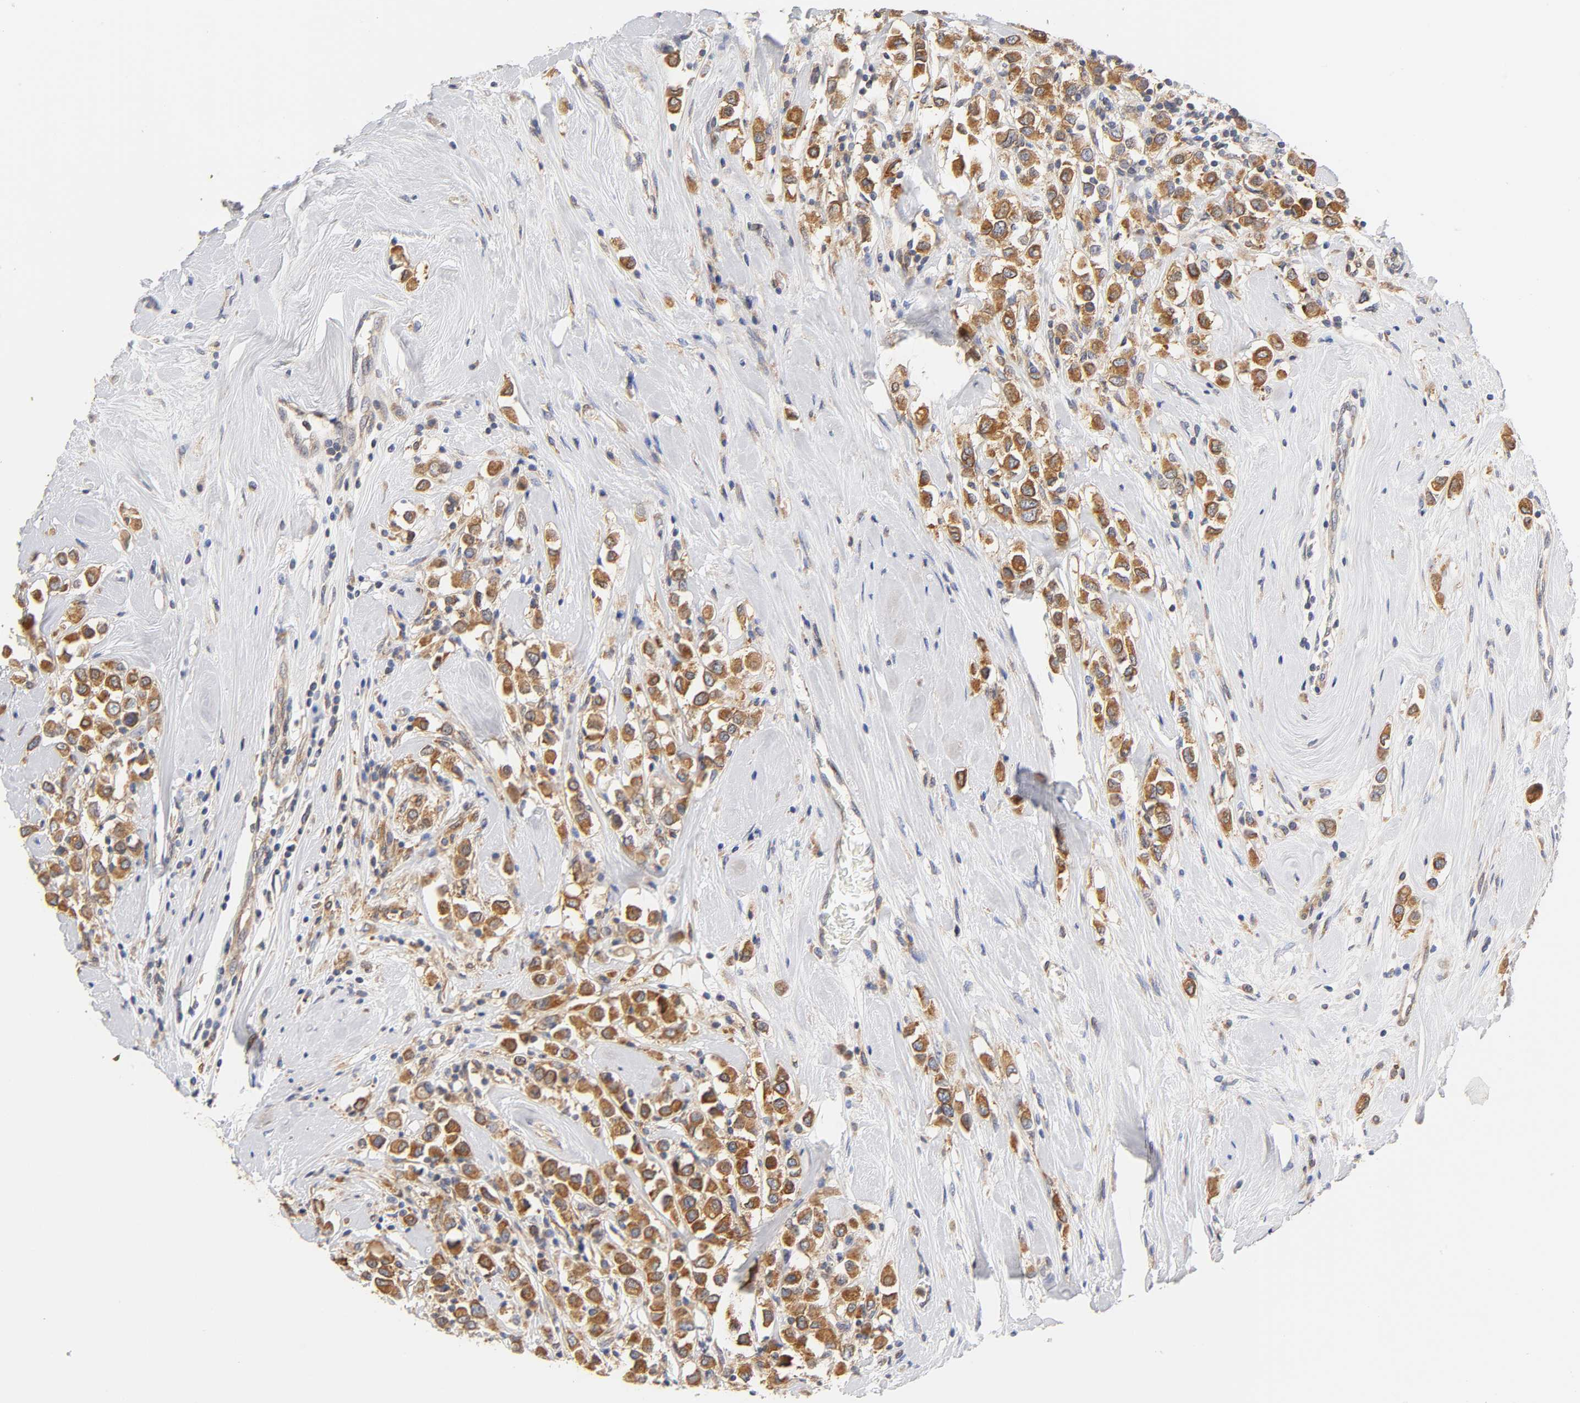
{"staining": {"intensity": "strong", "quantity": ">75%", "location": "cytoplasmic/membranous"}, "tissue": "breast cancer", "cell_type": "Tumor cells", "image_type": "cancer", "snomed": [{"axis": "morphology", "description": "Duct carcinoma"}, {"axis": "topography", "description": "Breast"}], "caption": "A micrograph showing strong cytoplasmic/membranous positivity in about >75% of tumor cells in infiltrating ductal carcinoma (breast), as visualized by brown immunohistochemical staining.", "gene": "POR", "patient": {"sex": "female", "age": 61}}